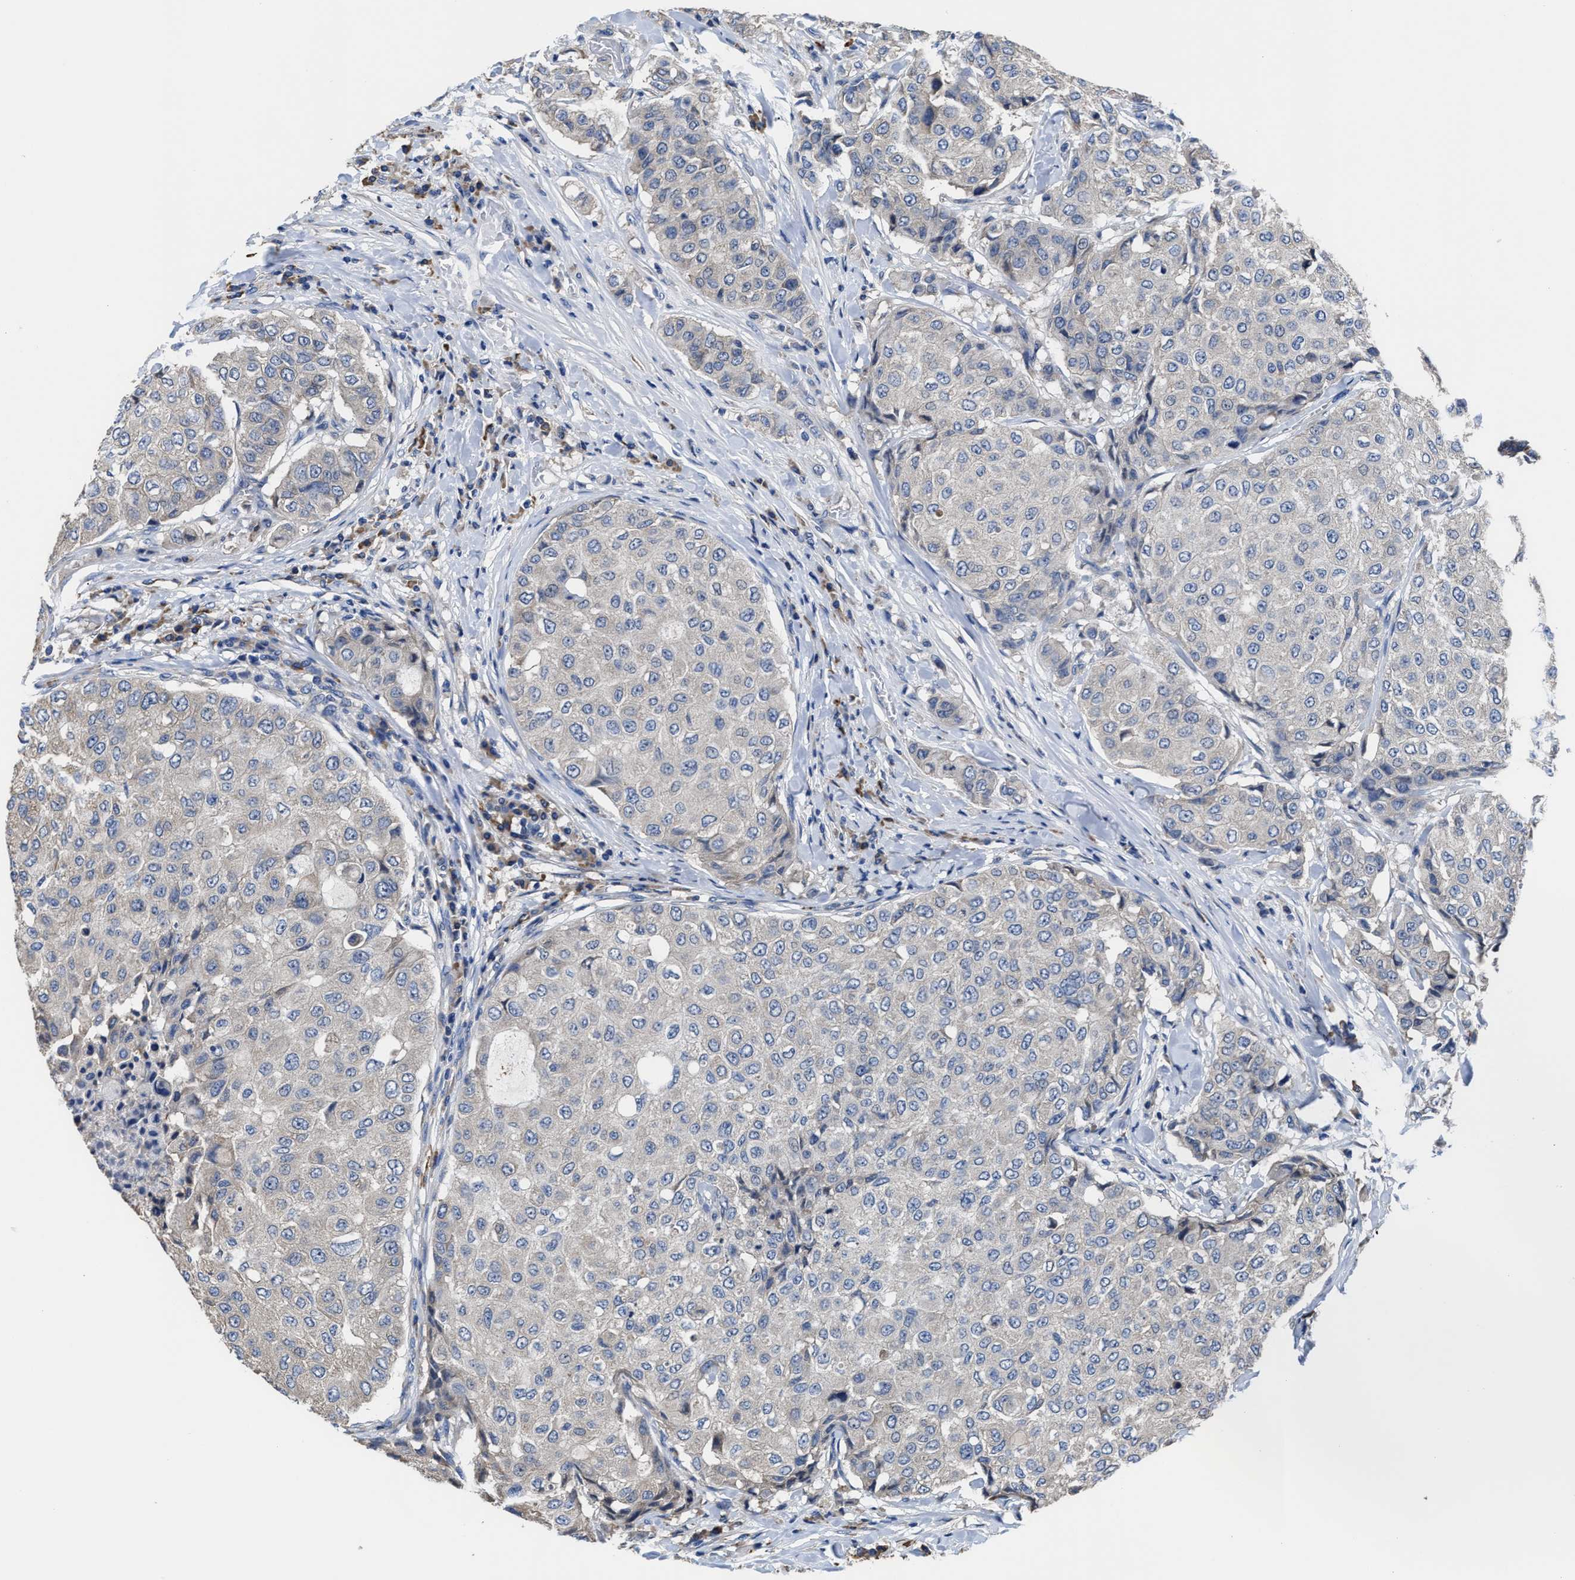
{"staining": {"intensity": "negative", "quantity": "none", "location": "none"}, "tissue": "breast cancer", "cell_type": "Tumor cells", "image_type": "cancer", "snomed": [{"axis": "morphology", "description": "Duct carcinoma"}, {"axis": "topography", "description": "Breast"}], "caption": "The IHC histopathology image has no significant expression in tumor cells of intraductal carcinoma (breast) tissue.", "gene": "SRPK2", "patient": {"sex": "female", "age": 27}}